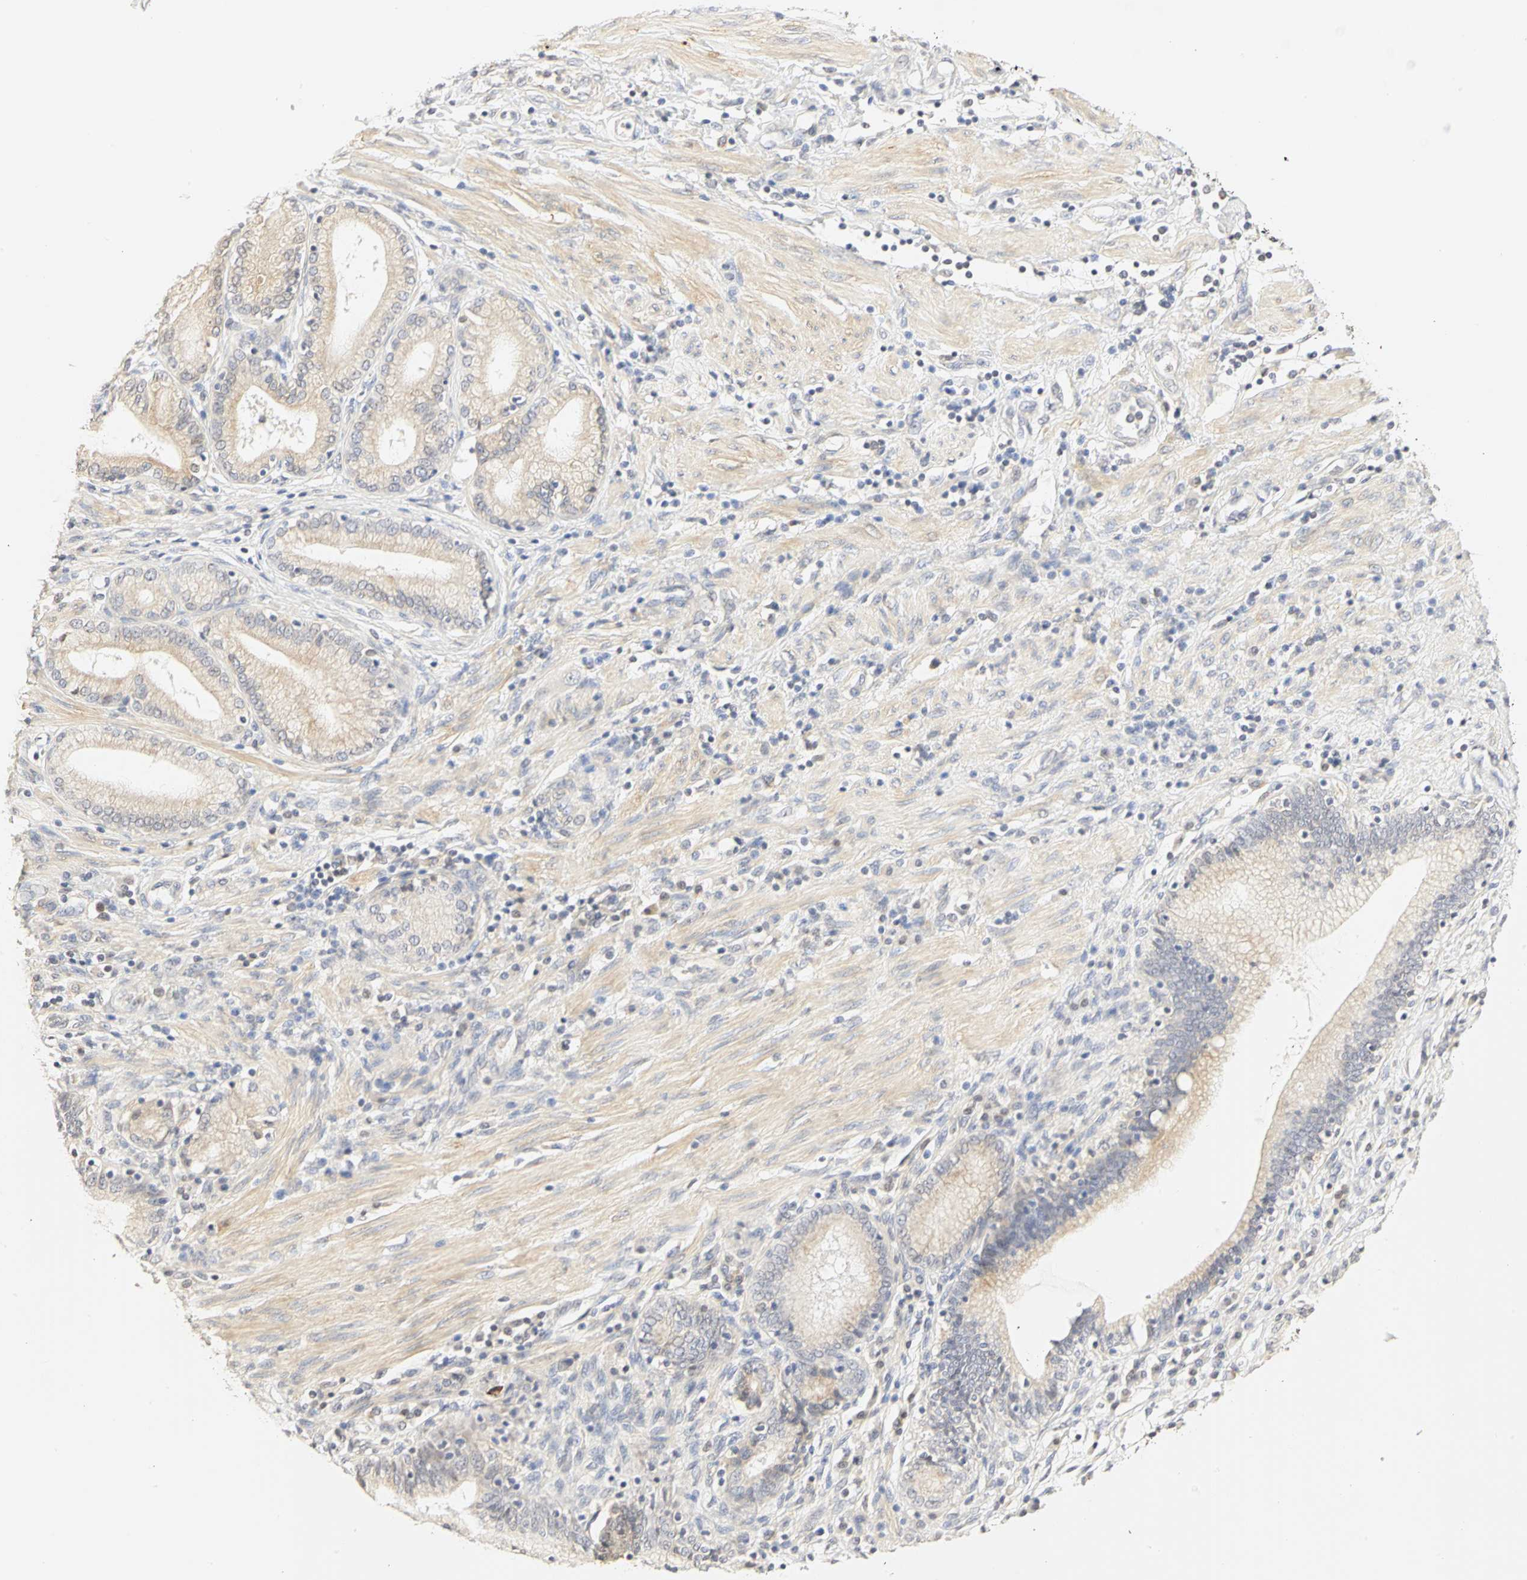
{"staining": {"intensity": "weak", "quantity": ">75%", "location": "cytoplasmic/membranous"}, "tissue": "pancreatic cancer", "cell_type": "Tumor cells", "image_type": "cancer", "snomed": [{"axis": "morphology", "description": "Adenocarcinoma, NOS"}, {"axis": "topography", "description": "Pancreas"}], "caption": "Adenocarcinoma (pancreatic) stained with a protein marker shows weak staining in tumor cells.", "gene": "GNRH2", "patient": {"sex": "female", "age": 48}}